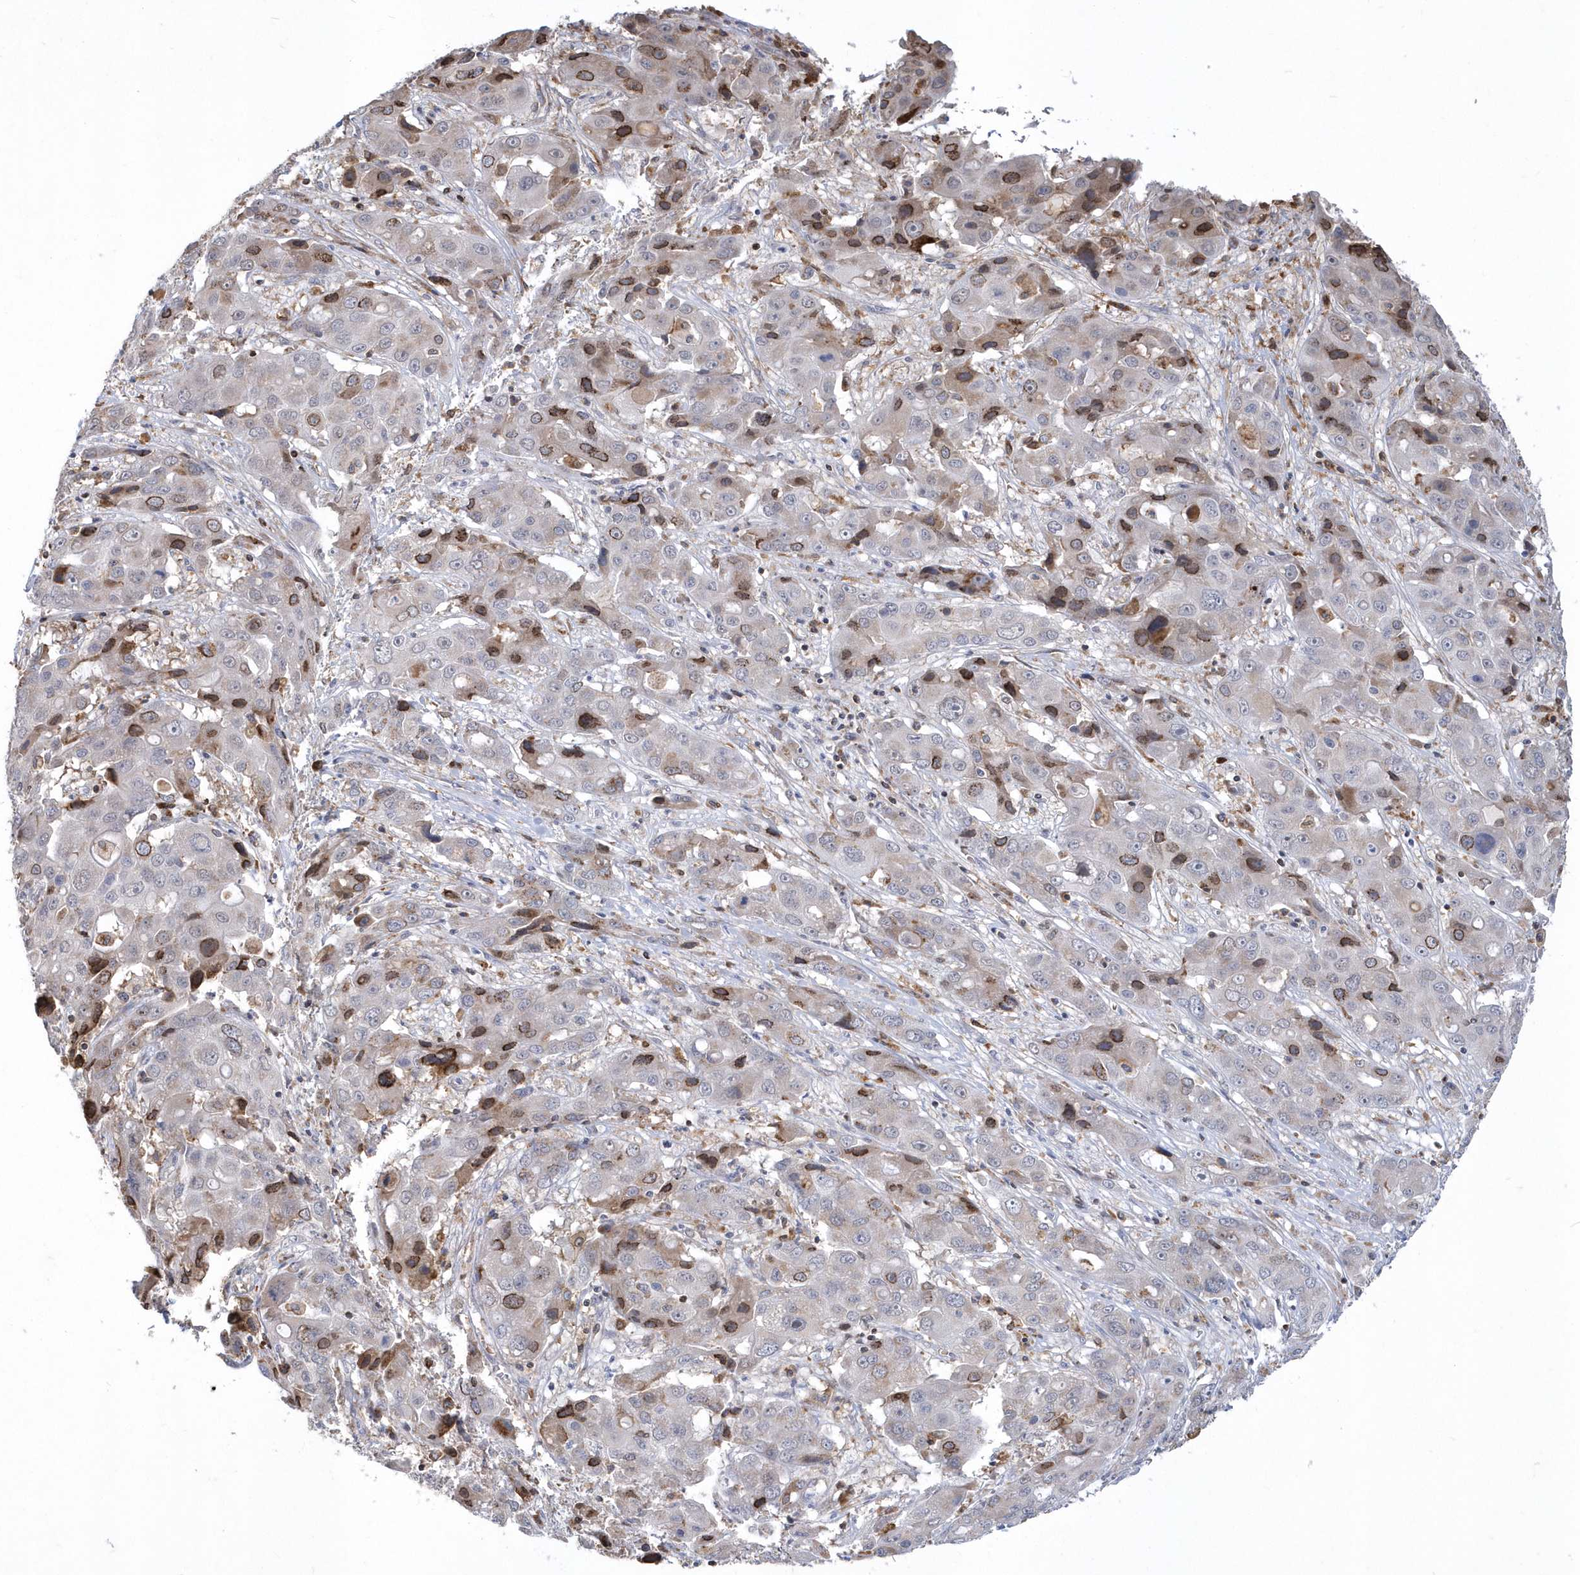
{"staining": {"intensity": "moderate", "quantity": "<25%", "location": "cytoplasmic/membranous"}, "tissue": "liver cancer", "cell_type": "Tumor cells", "image_type": "cancer", "snomed": [{"axis": "morphology", "description": "Cholangiocarcinoma"}, {"axis": "topography", "description": "Liver"}], "caption": "The image shows immunohistochemical staining of liver cholangiocarcinoma. There is moderate cytoplasmic/membranous expression is appreciated in about <25% of tumor cells.", "gene": "TSPEAR", "patient": {"sex": "male", "age": 67}}